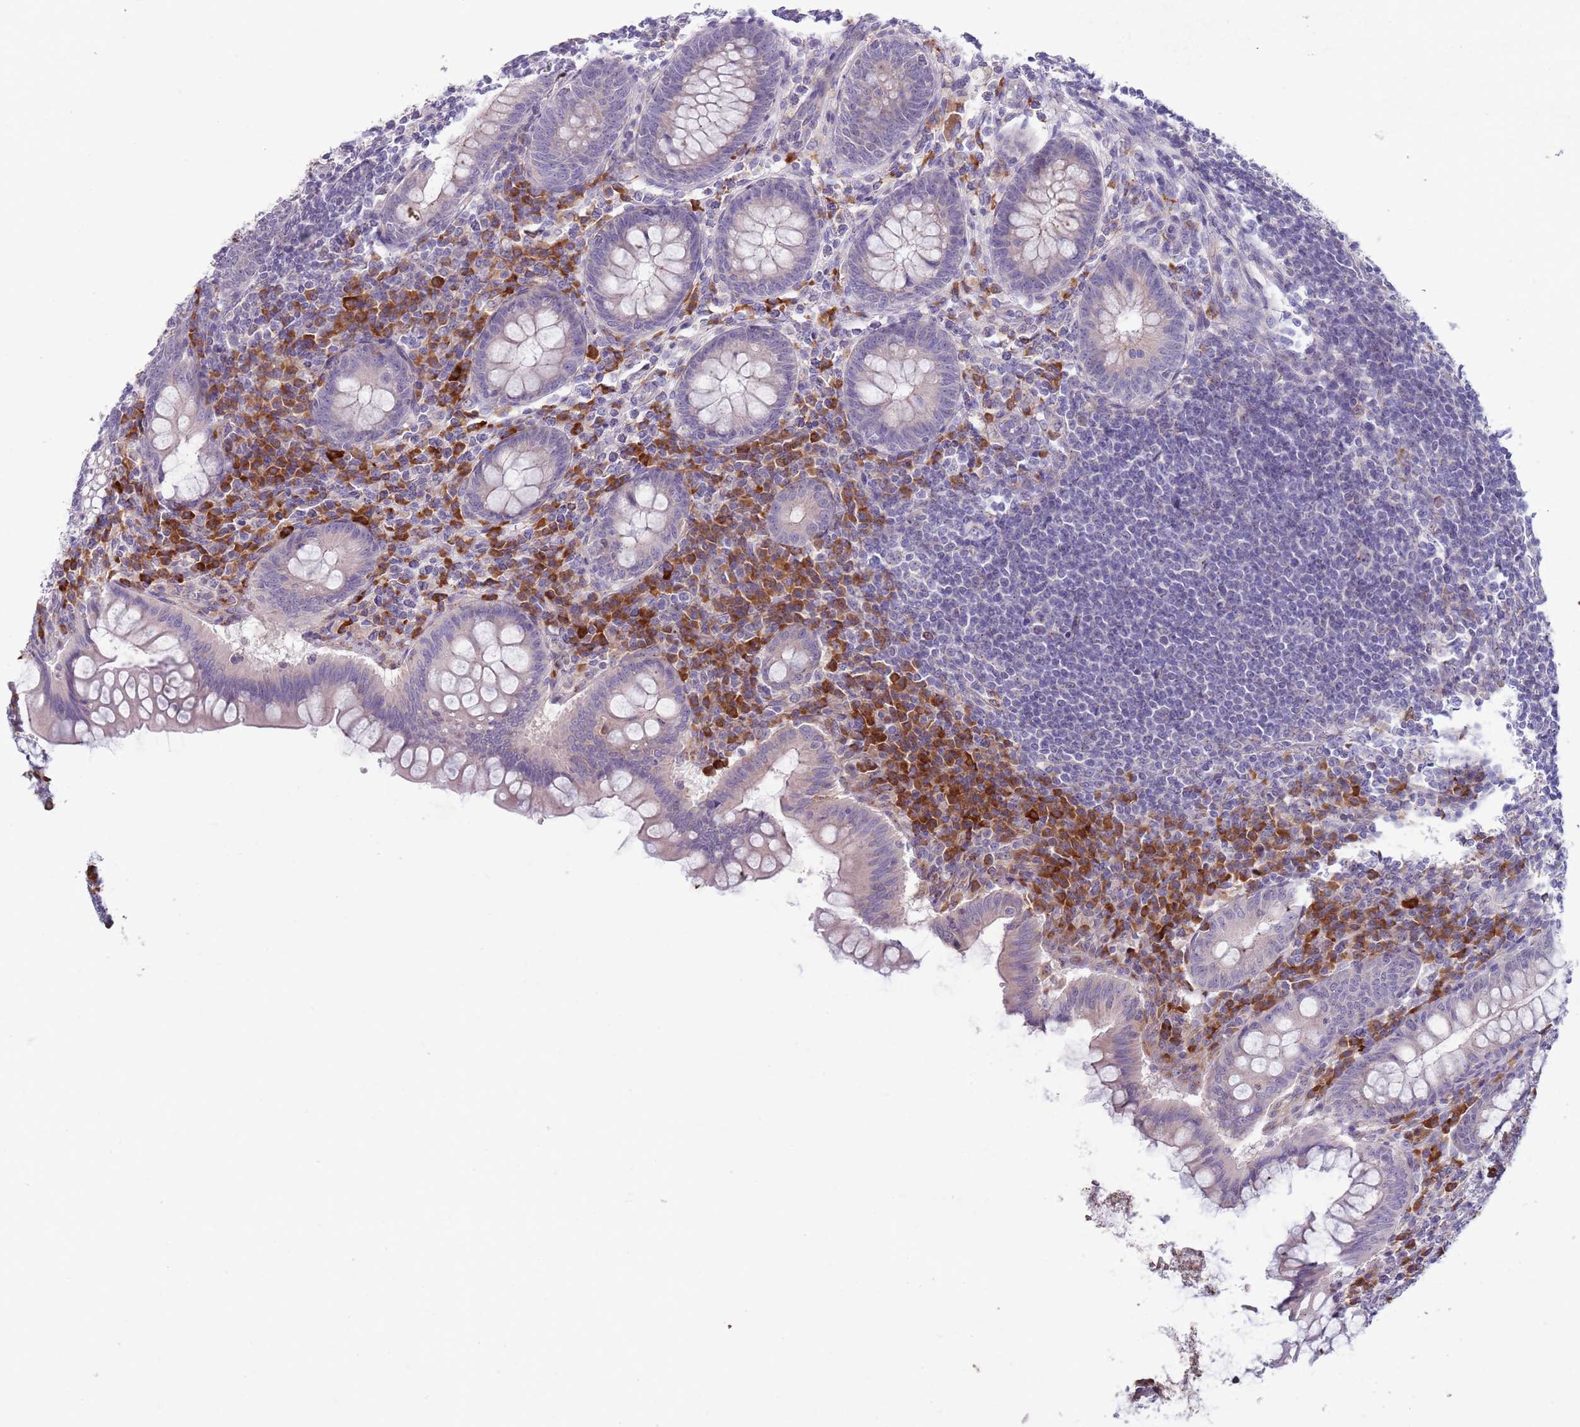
{"staining": {"intensity": "negative", "quantity": "none", "location": "none"}, "tissue": "appendix", "cell_type": "Glandular cells", "image_type": "normal", "snomed": [{"axis": "morphology", "description": "Normal tissue, NOS"}, {"axis": "topography", "description": "Appendix"}], "caption": "Glandular cells are negative for protein expression in unremarkable human appendix. (Immunohistochemistry (ihc), brightfield microscopy, high magnification).", "gene": "LTB", "patient": {"sex": "female", "age": 33}}